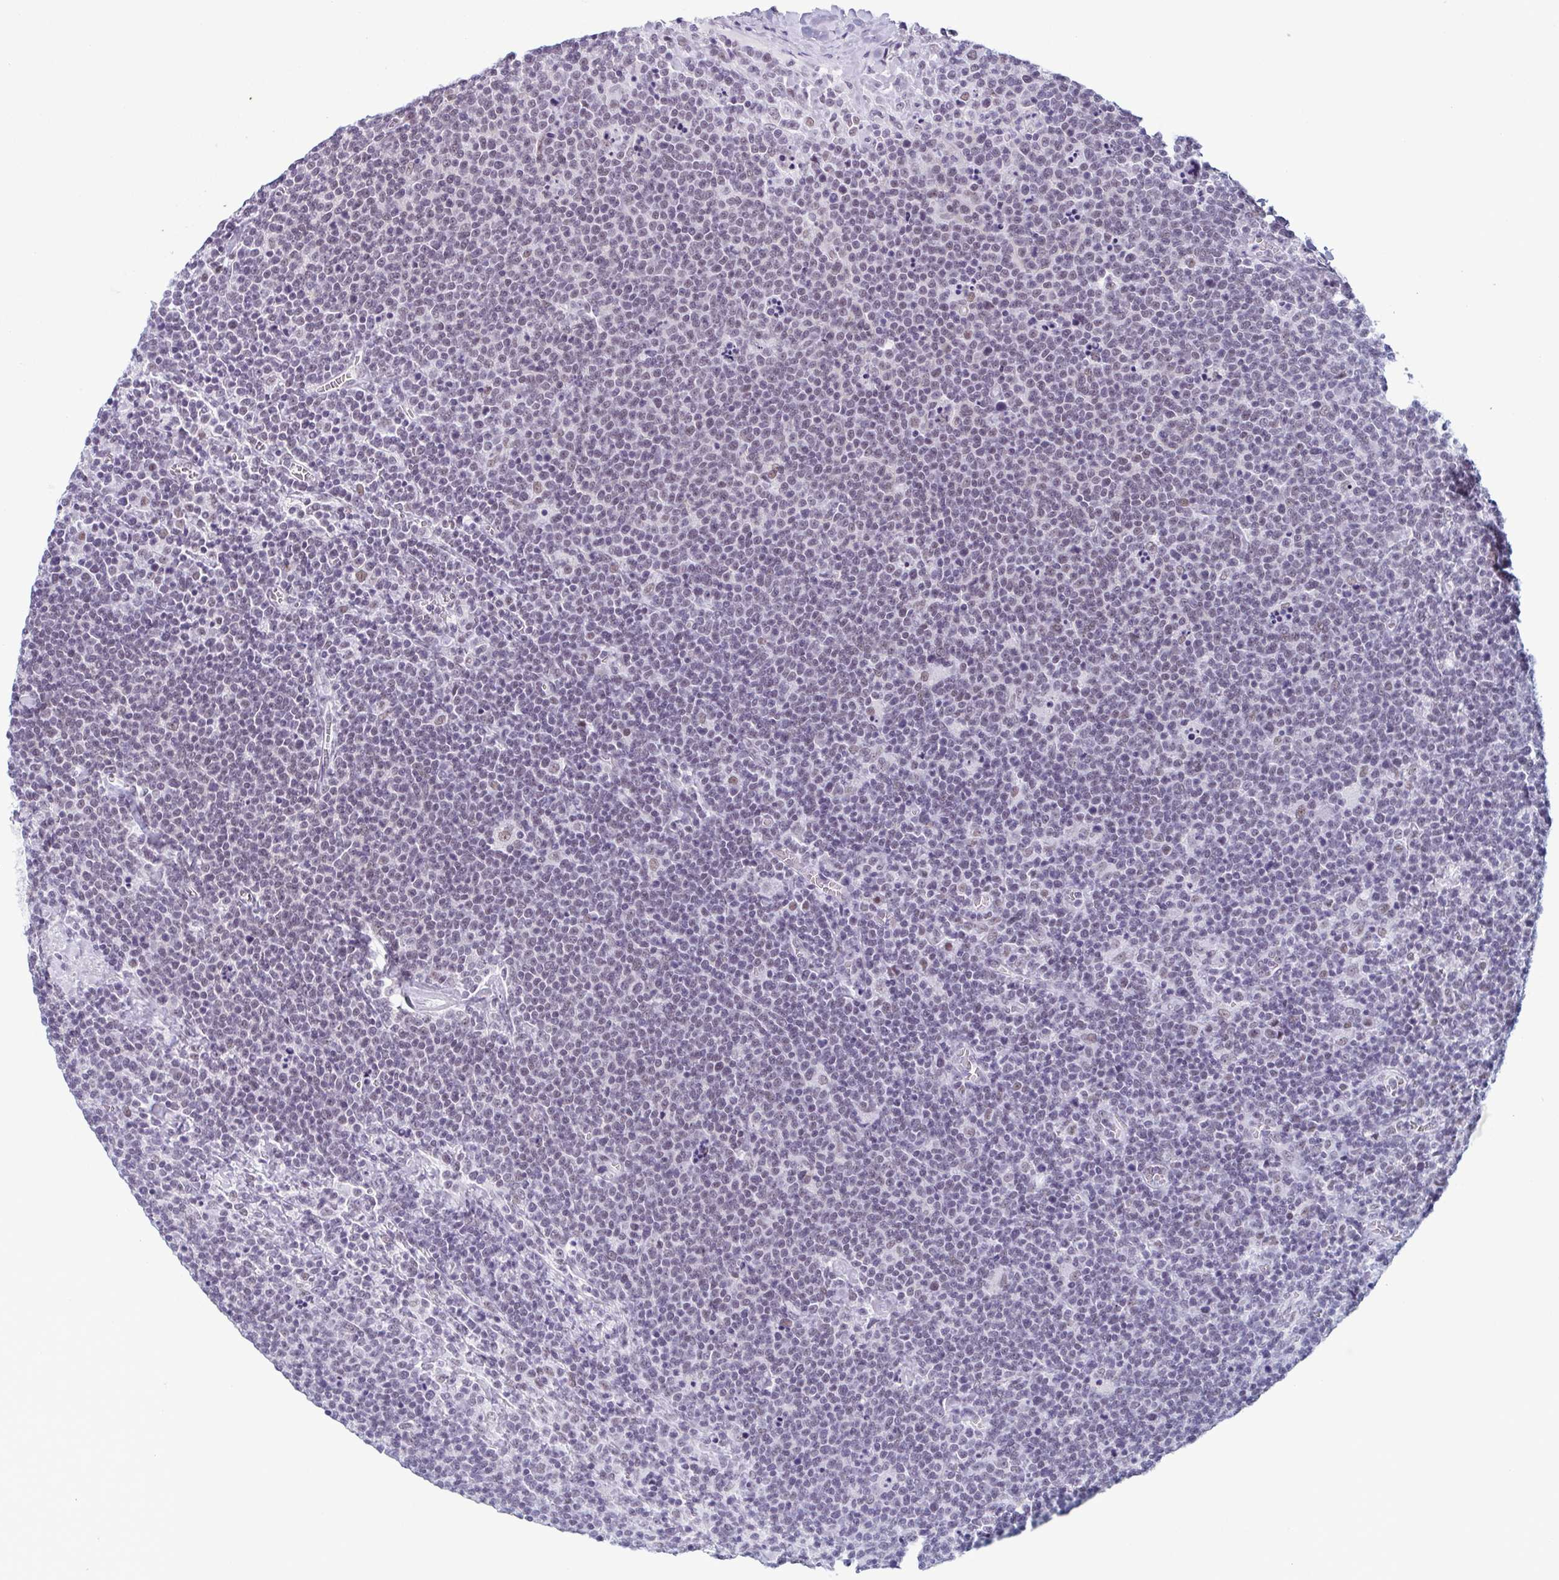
{"staining": {"intensity": "weak", "quantity": "<25%", "location": "nuclear"}, "tissue": "lymphoma", "cell_type": "Tumor cells", "image_type": "cancer", "snomed": [{"axis": "morphology", "description": "Malignant lymphoma, non-Hodgkin's type, High grade"}, {"axis": "topography", "description": "Lymph node"}], "caption": "The histopathology image reveals no significant positivity in tumor cells of lymphoma.", "gene": "RBM7", "patient": {"sex": "male", "age": 61}}